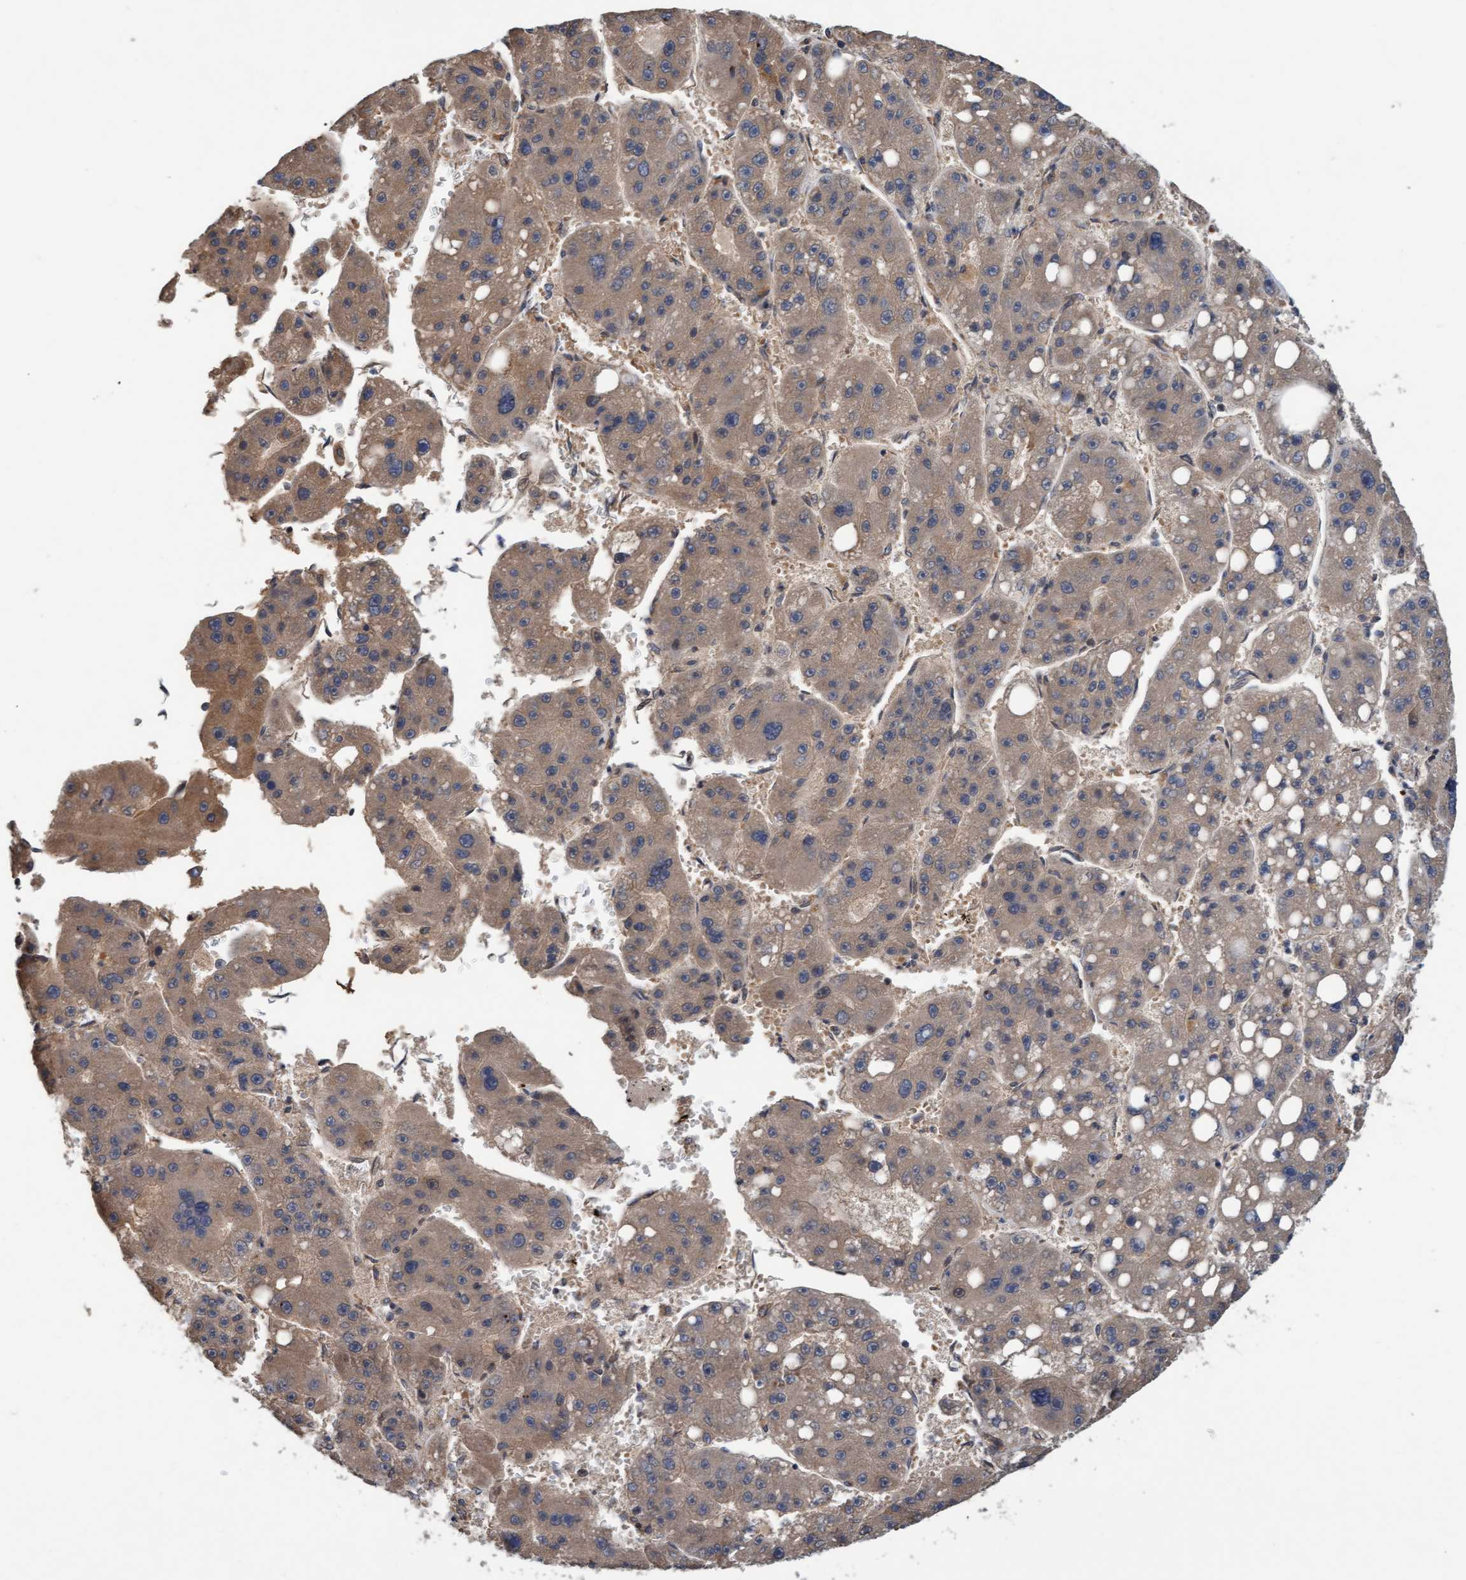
{"staining": {"intensity": "weak", "quantity": ">75%", "location": "cytoplasmic/membranous"}, "tissue": "liver cancer", "cell_type": "Tumor cells", "image_type": "cancer", "snomed": [{"axis": "morphology", "description": "Carcinoma, Hepatocellular, NOS"}, {"axis": "topography", "description": "Liver"}], "caption": "Brown immunohistochemical staining in human hepatocellular carcinoma (liver) exhibits weak cytoplasmic/membranous expression in about >75% of tumor cells.", "gene": "MLXIP", "patient": {"sex": "female", "age": 61}}